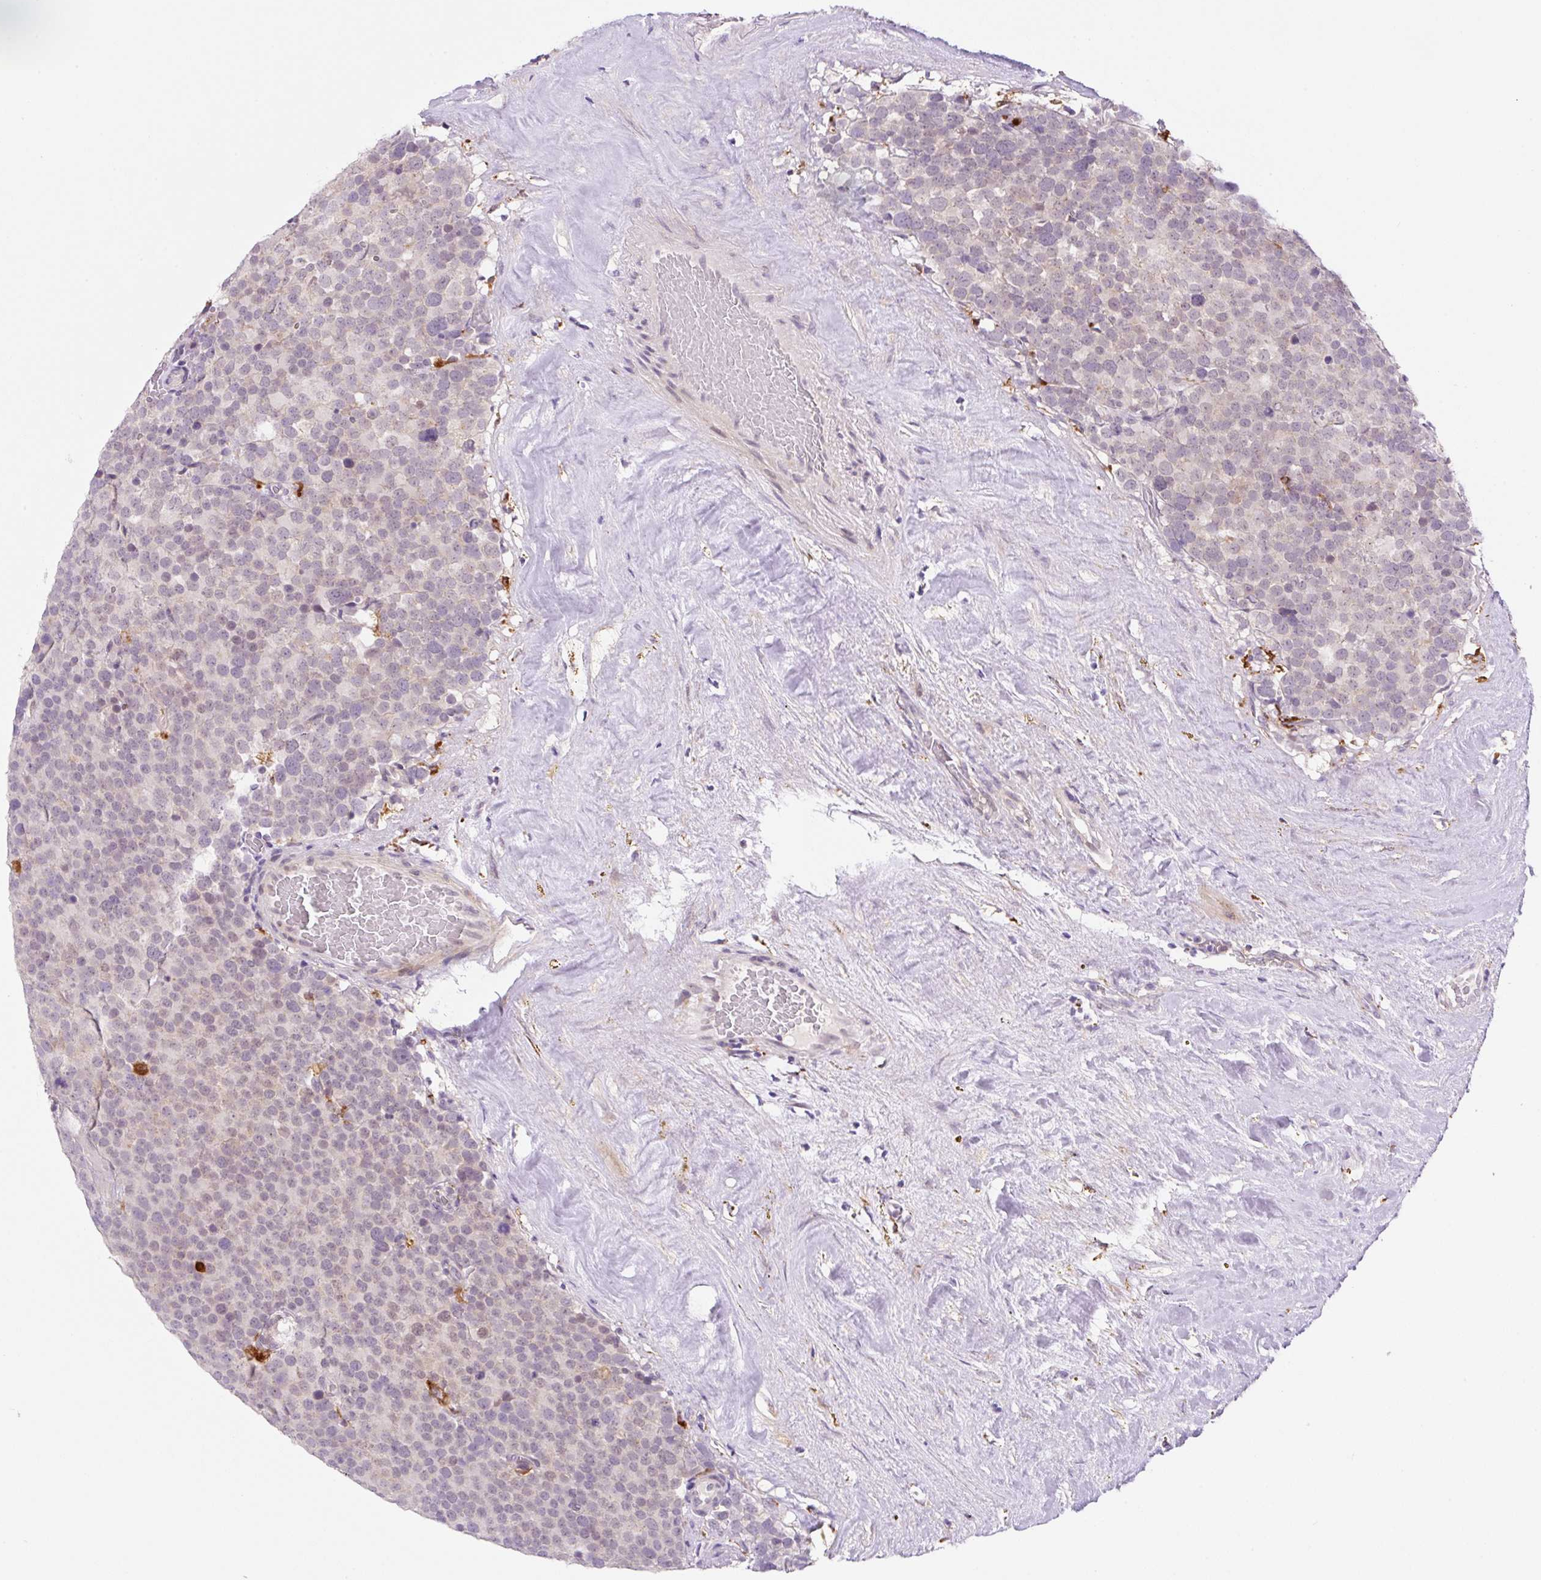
{"staining": {"intensity": "weak", "quantity": "<25%", "location": "nuclear"}, "tissue": "testis cancer", "cell_type": "Tumor cells", "image_type": "cancer", "snomed": [{"axis": "morphology", "description": "Seminoma, NOS"}, {"axis": "topography", "description": "Testis"}], "caption": "Protein analysis of testis cancer exhibits no significant expression in tumor cells.", "gene": "CEBPZOS", "patient": {"sex": "male", "age": 71}}